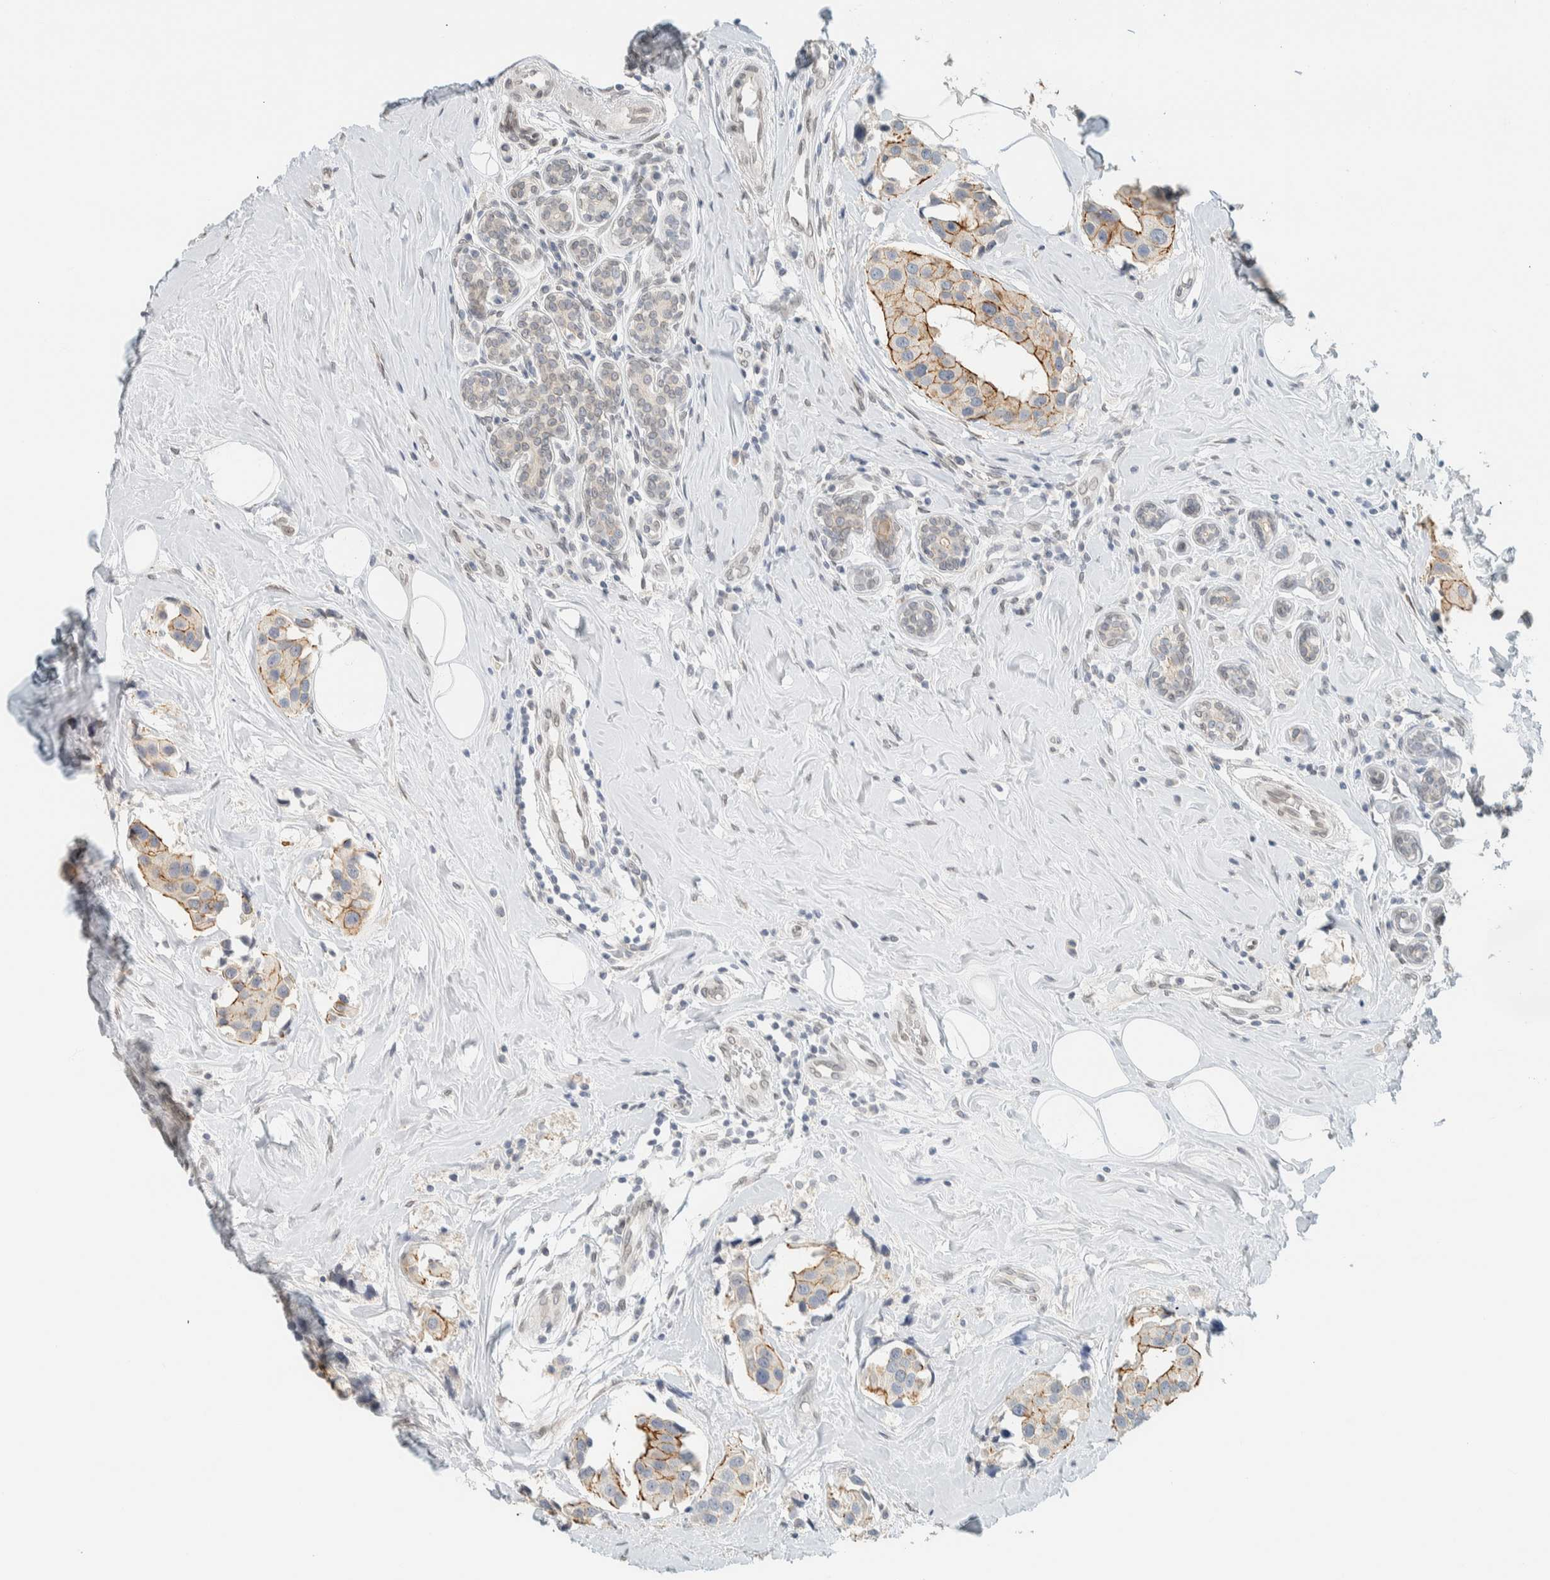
{"staining": {"intensity": "moderate", "quantity": "<25%", "location": "cytoplasmic/membranous"}, "tissue": "breast cancer", "cell_type": "Tumor cells", "image_type": "cancer", "snomed": [{"axis": "morphology", "description": "Normal tissue, NOS"}, {"axis": "morphology", "description": "Duct carcinoma"}, {"axis": "topography", "description": "Breast"}], "caption": "The micrograph displays staining of intraductal carcinoma (breast), revealing moderate cytoplasmic/membranous protein expression (brown color) within tumor cells.", "gene": "C1QTNF12", "patient": {"sex": "female", "age": 39}}